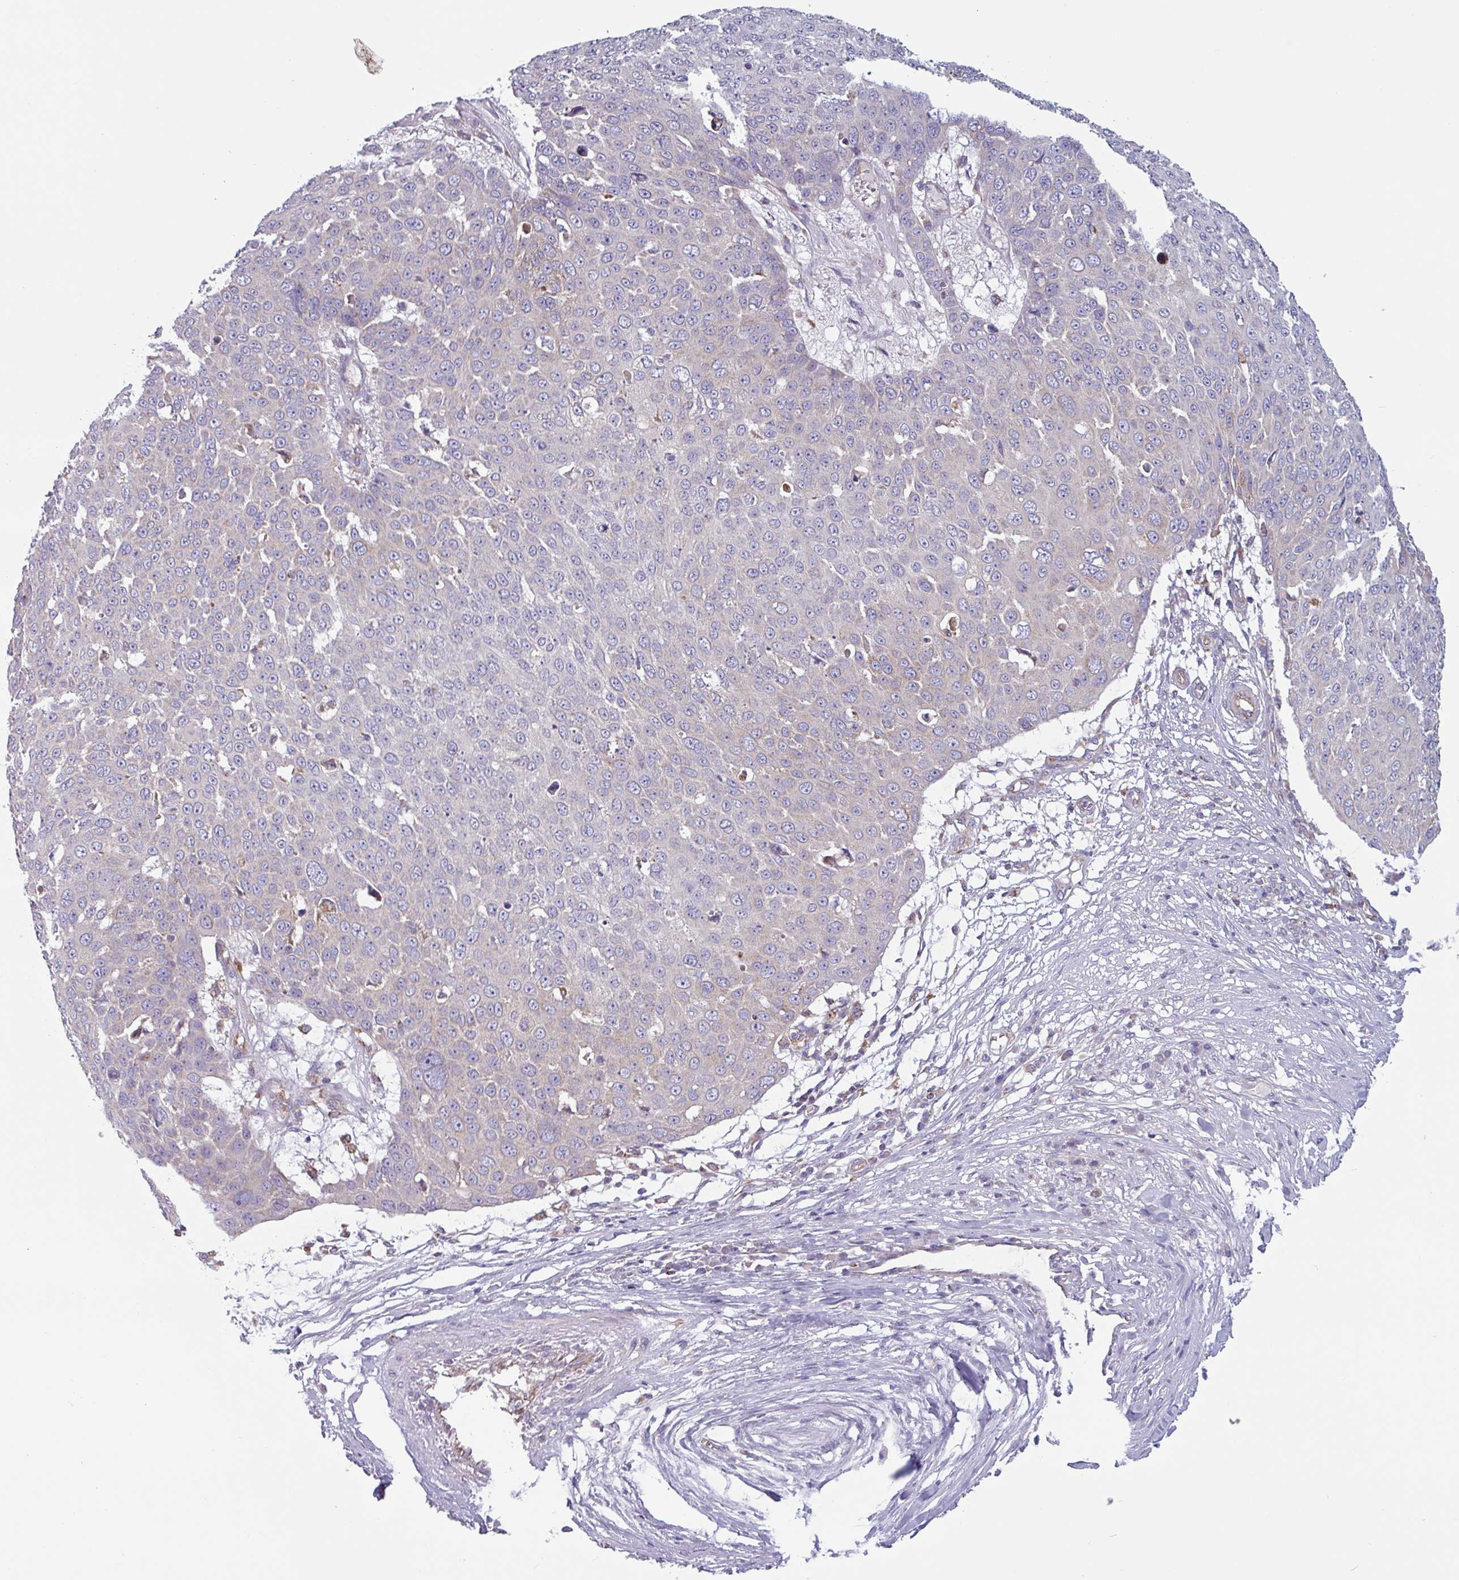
{"staining": {"intensity": "negative", "quantity": "none", "location": "none"}, "tissue": "skin cancer", "cell_type": "Tumor cells", "image_type": "cancer", "snomed": [{"axis": "morphology", "description": "Squamous cell carcinoma, NOS"}, {"axis": "topography", "description": "Skin"}], "caption": "This is an immunohistochemistry (IHC) photomicrograph of squamous cell carcinoma (skin). There is no staining in tumor cells.", "gene": "CAMK1", "patient": {"sex": "male", "age": 71}}